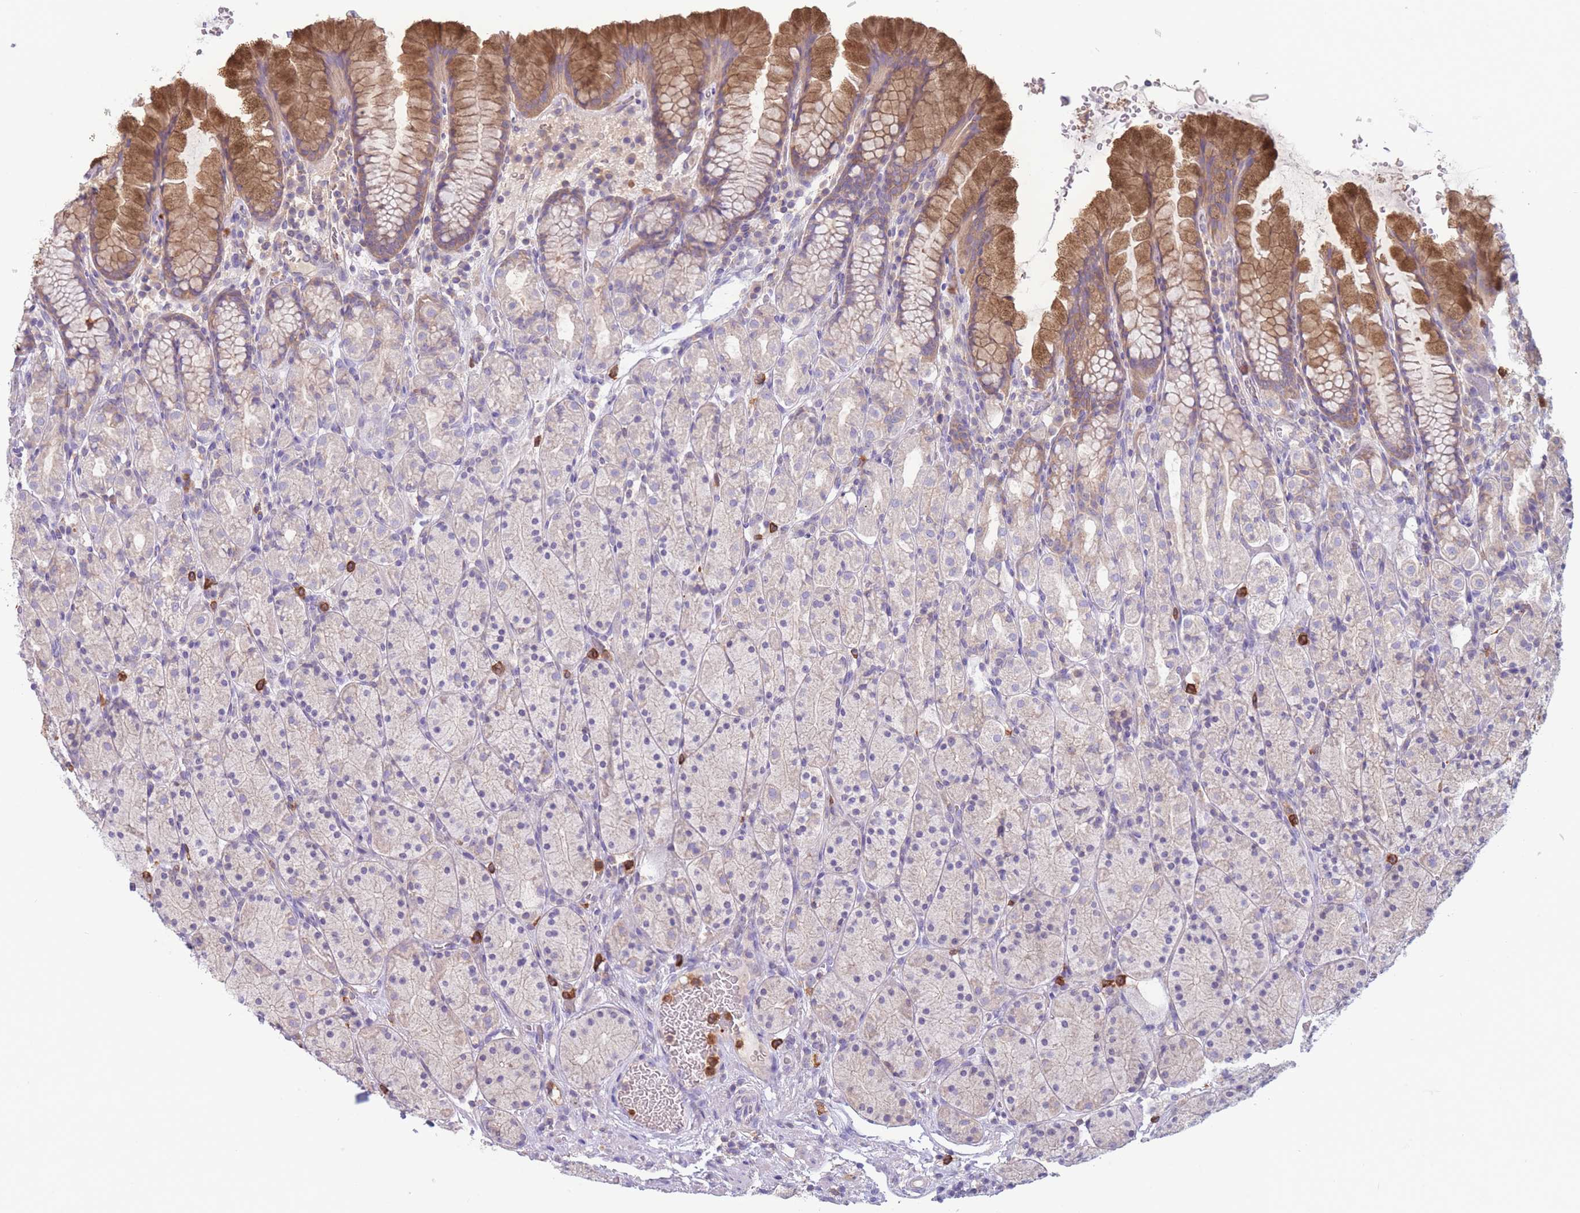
{"staining": {"intensity": "moderate", "quantity": "<25%", "location": "cytoplasmic/membranous"}, "tissue": "stomach", "cell_type": "Glandular cells", "image_type": "normal", "snomed": [{"axis": "morphology", "description": "Normal tissue, NOS"}, {"axis": "topography", "description": "Stomach, upper"}, {"axis": "topography", "description": "Stomach"}], "caption": "Immunohistochemistry of benign stomach exhibits low levels of moderate cytoplasmic/membranous staining in approximately <25% of glandular cells. The protein is shown in brown color, while the nuclei are stained blue.", "gene": "ST3GAL4", "patient": {"sex": "male", "age": 62}}